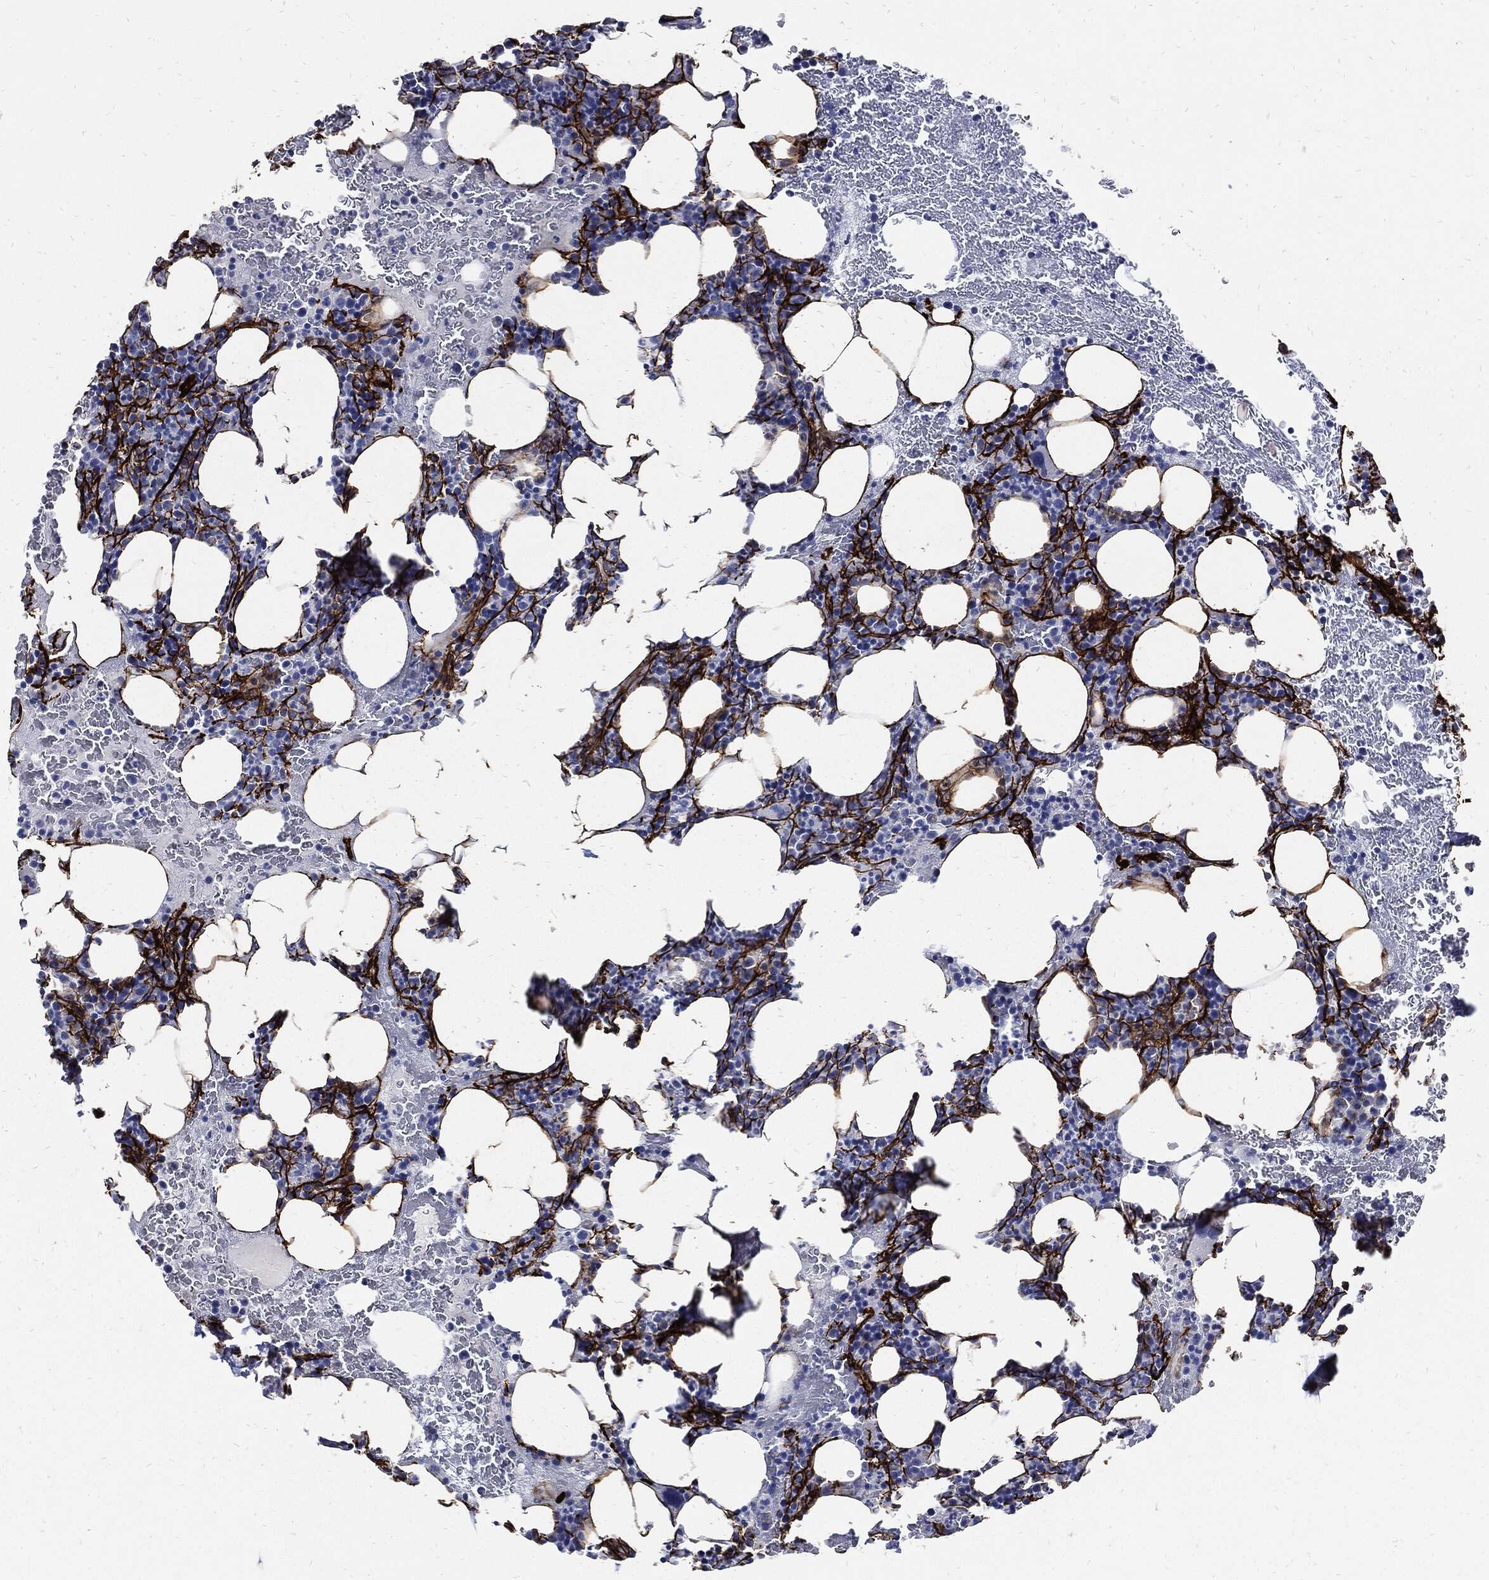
{"staining": {"intensity": "negative", "quantity": "none", "location": "none"}, "tissue": "bone marrow", "cell_type": "Hematopoietic cells", "image_type": "normal", "snomed": [{"axis": "morphology", "description": "Normal tissue, NOS"}, {"axis": "topography", "description": "Bone marrow"}], "caption": "DAB (3,3'-diaminobenzidine) immunohistochemical staining of benign bone marrow reveals no significant staining in hematopoietic cells. (DAB (3,3'-diaminobenzidine) IHC visualized using brightfield microscopy, high magnification).", "gene": "FBN1", "patient": {"sex": "male", "age": 83}}